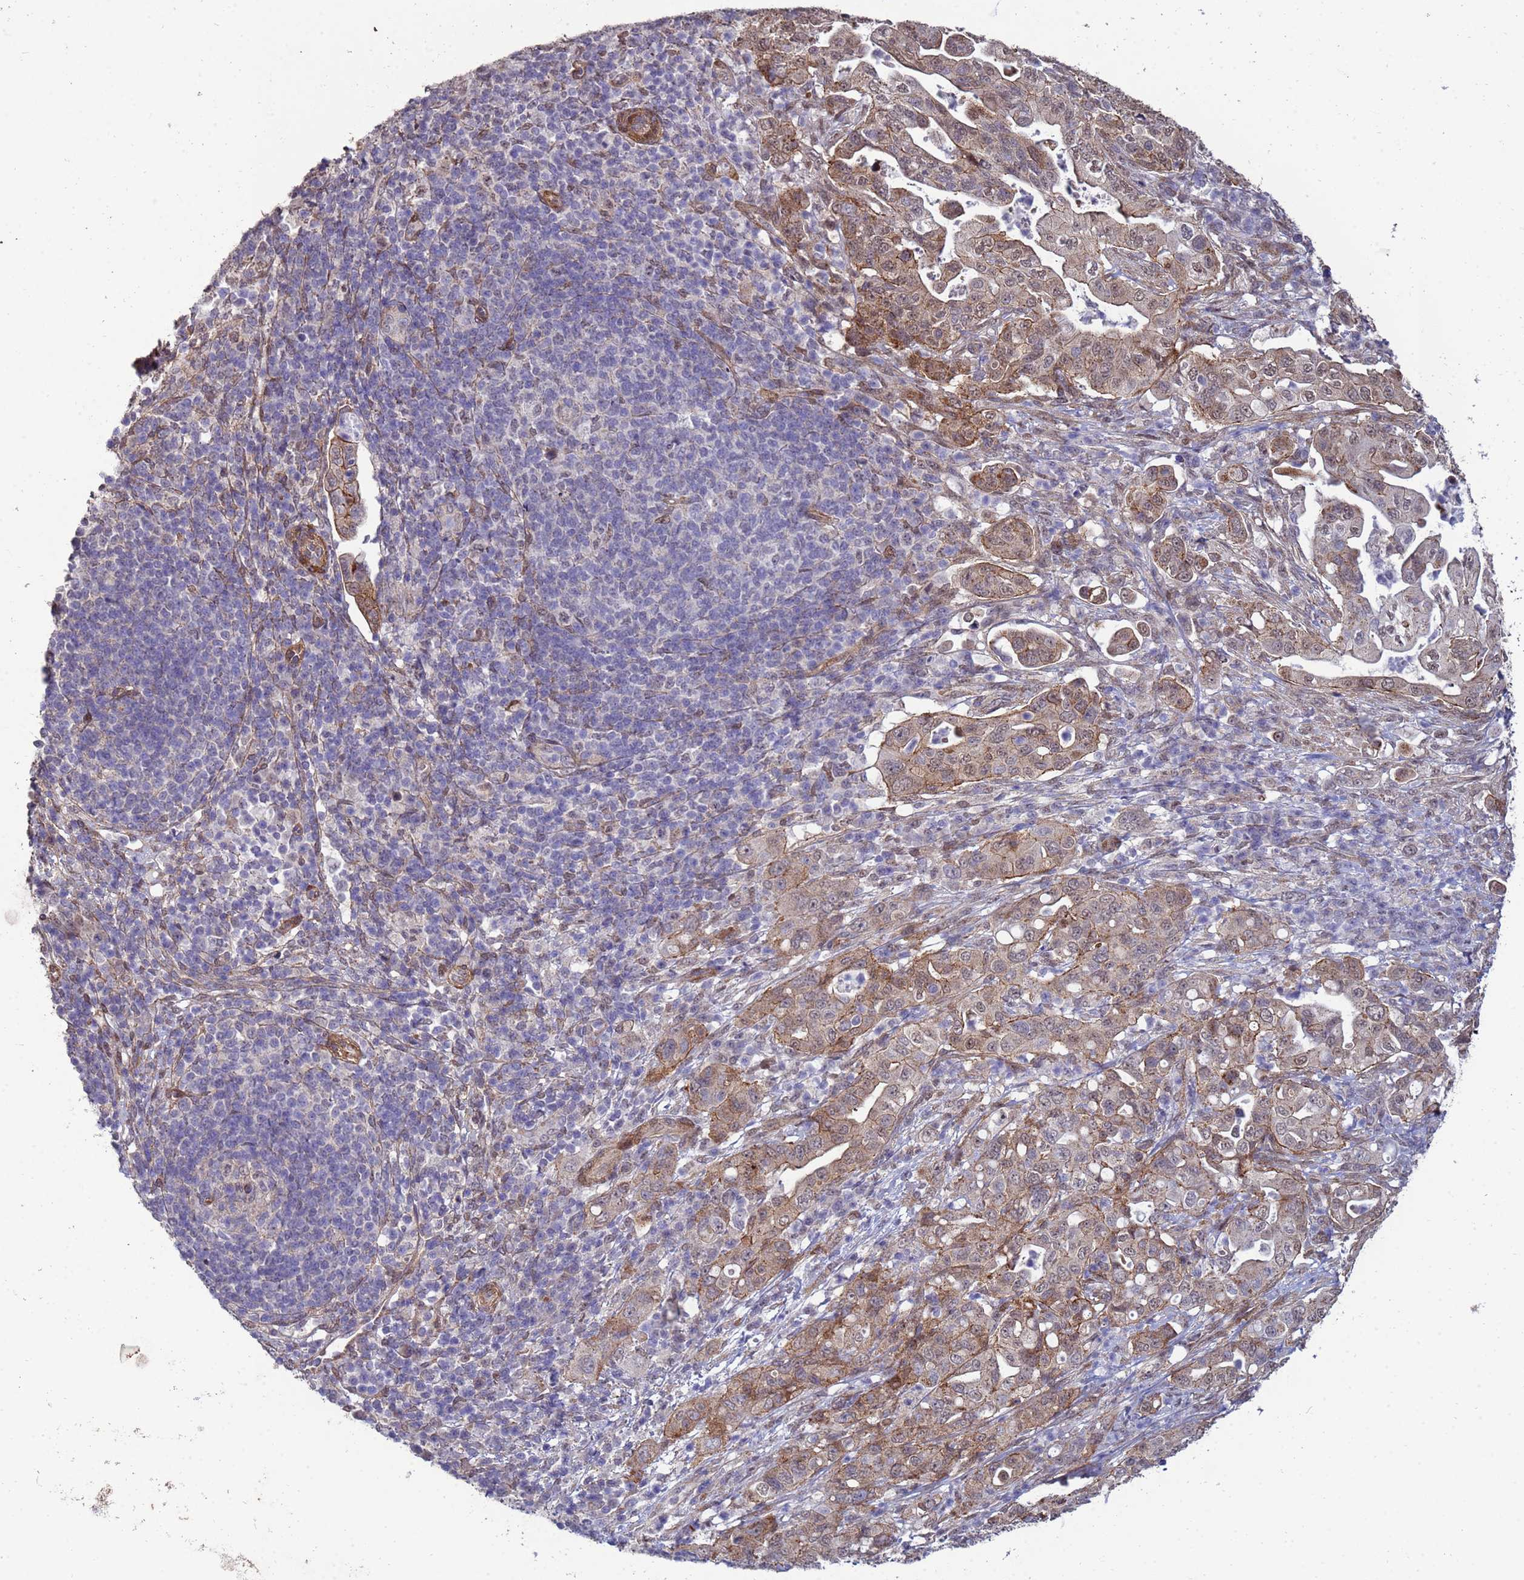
{"staining": {"intensity": "moderate", "quantity": "25%-75%", "location": "cytoplasmic/membranous"}, "tissue": "pancreatic cancer", "cell_type": "Tumor cells", "image_type": "cancer", "snomed": [{"axis": "morphology", "description": "Normal tissue, NOS"}, {"axis": "morphology", "description": "Adenocarcinoma, NOS"}, {"axis": "topography", "description": "Lymph node"}, {"axis": "topography", "description": "Pancreas"}], "caption": "Adenocarcinoma (pancreatic) stained with a brown dye shows moderate cytoplasmic/membranous positive staining in about 25%-75% of tumor cells.", "gene": "TRIP6", "patient": {"sex": "female", "age": 67}}